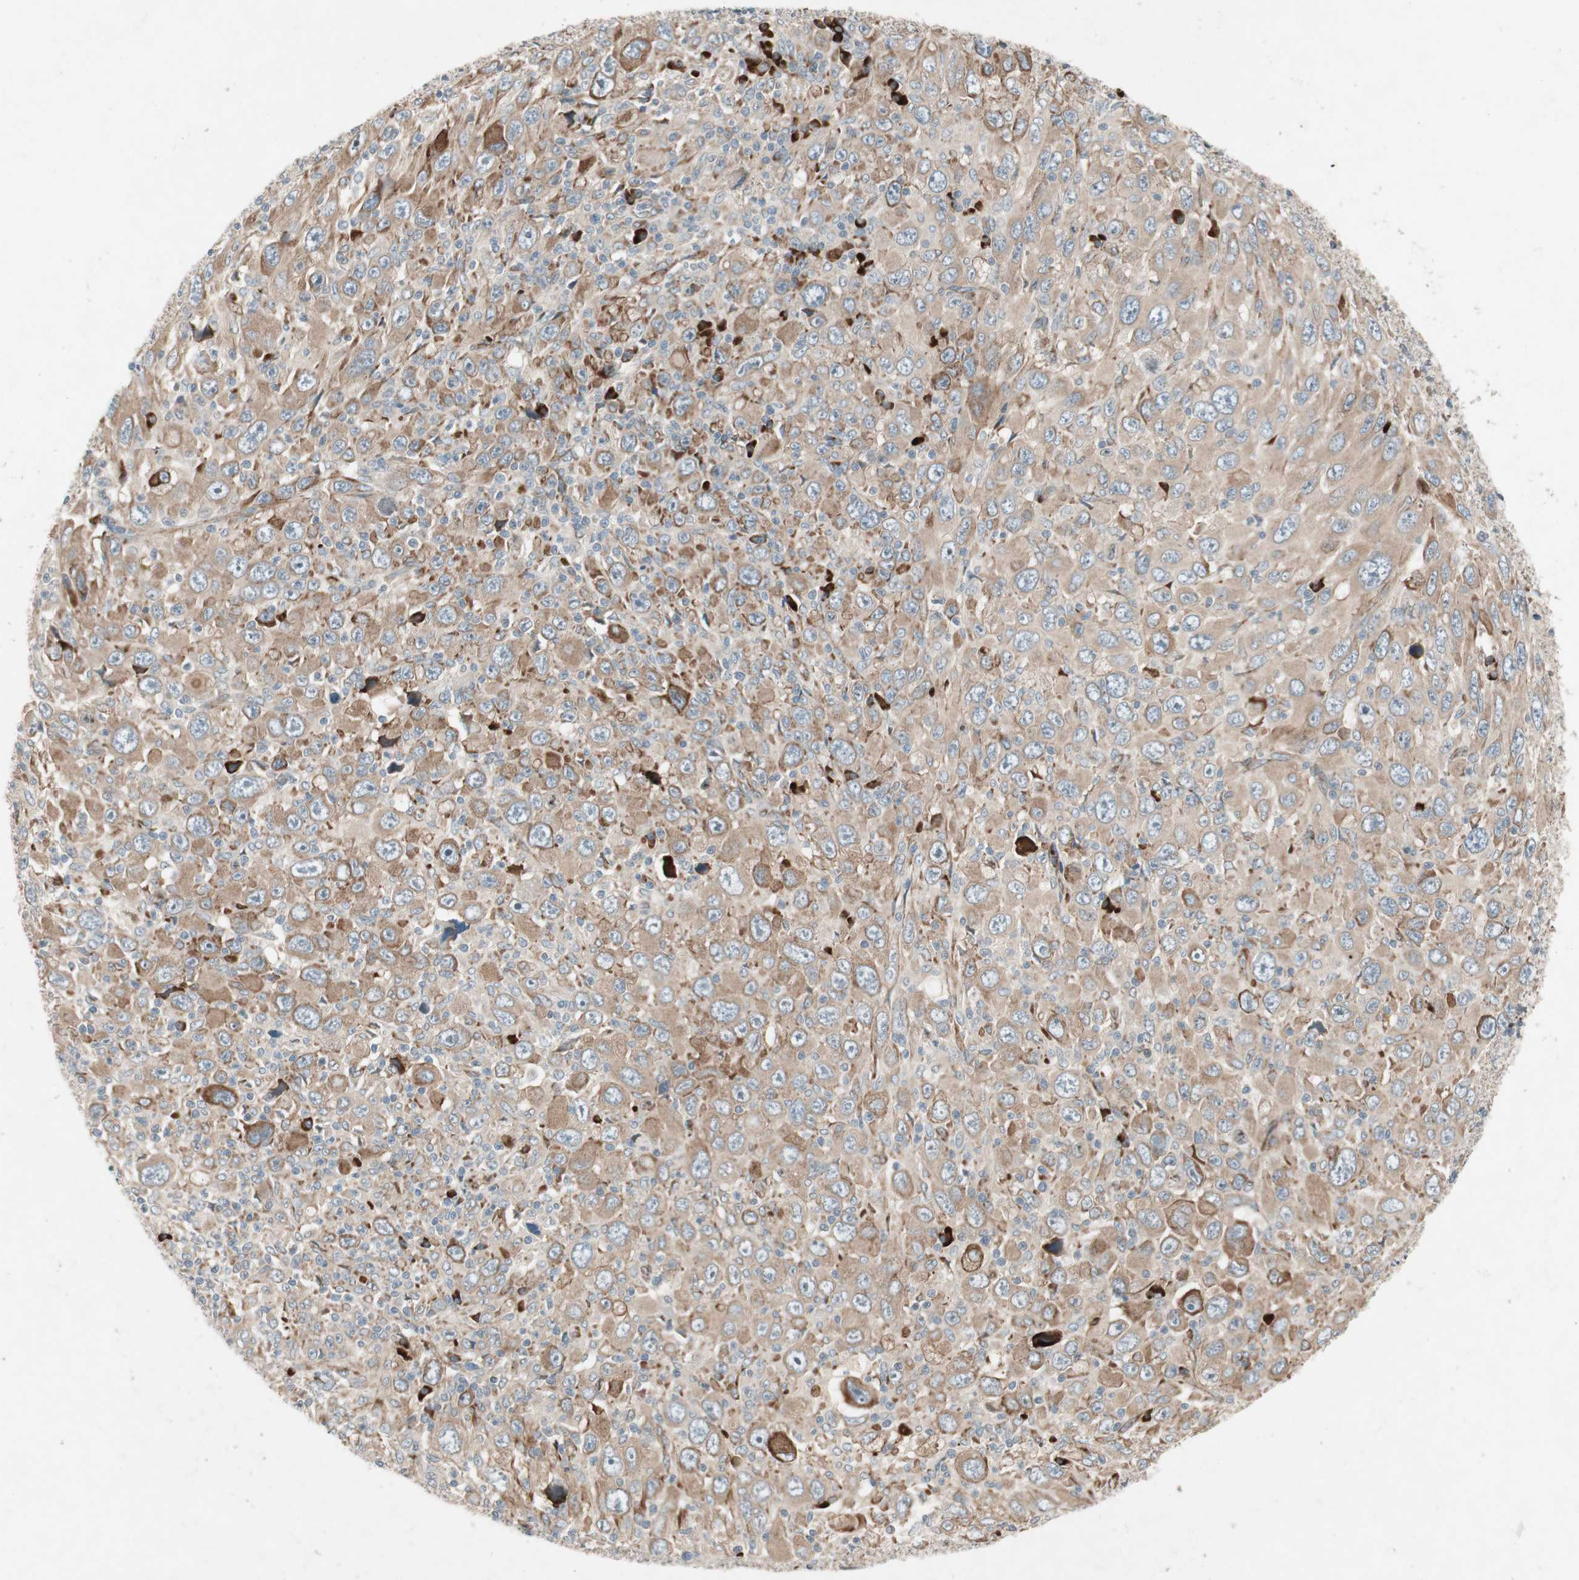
{"staining": {"intensity": "moderate", "quantity": ">75%", "location": "cytoplasmic/membranous"}, "tissue": "melanoma", "cell_type": "Tumor cells", "image_type": "cancer", "snomed": [{"axis": "morphology", "description": "Malignant melanoma, Metastatic site"}, {"axis": "topography", "description": "Skin"}], "caption": "Approximately >75% of tumor cells in malignant melanoma (metastatic site) show moderate cytoplasmic/membranous protein staining as visualized by brown immunohistochemical staining.", "gene": "APOO", "patient": {"sex": "female", "age": 56}}